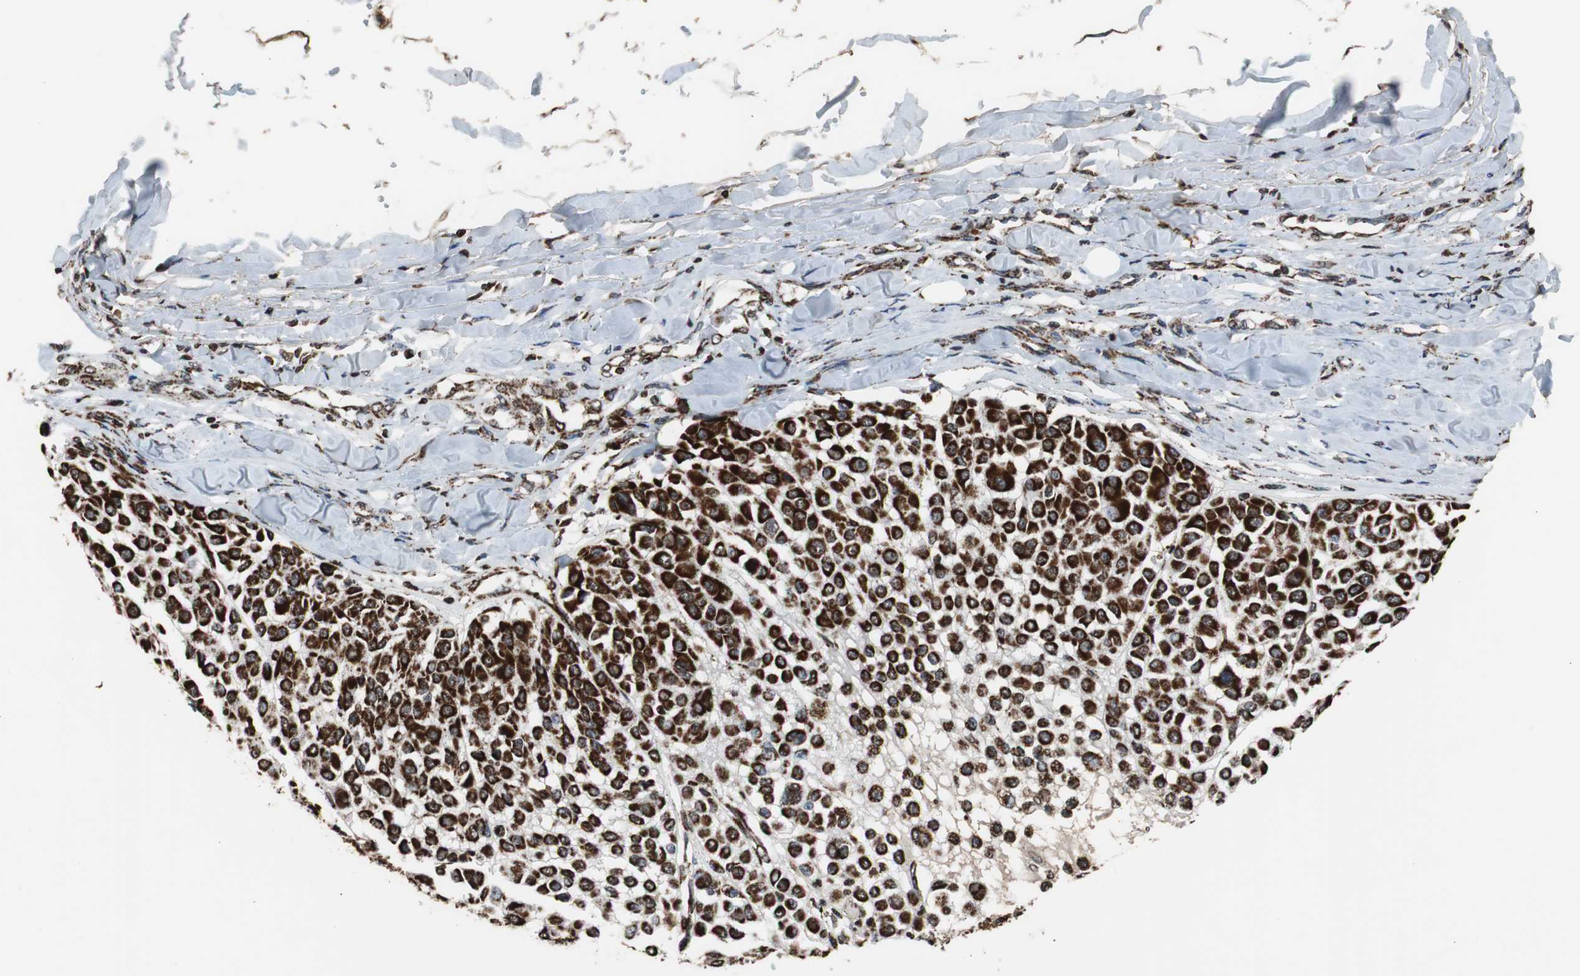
{"staining": {"intensity": "strong", "quantity": ">75%", "location": "cytoplasmic/membranous"}, "tissue": "melanoma", "cell_type": "Tumor cells", "image_type": "cancer", "snomed": [{"axis": "morphology", "description": "Malignant melanoma, Metastatic site"}, {"axis": "topography", "description": "Soft tissue"}], "caption": "Protein staining by immunohistochemistry (IHC) shows strong cytoplasmic/membranous staining in approximately >75% of tumor cells in melanoma.", "gene": "HSPA9", "patient": {"sex": "male", "age": 41}}